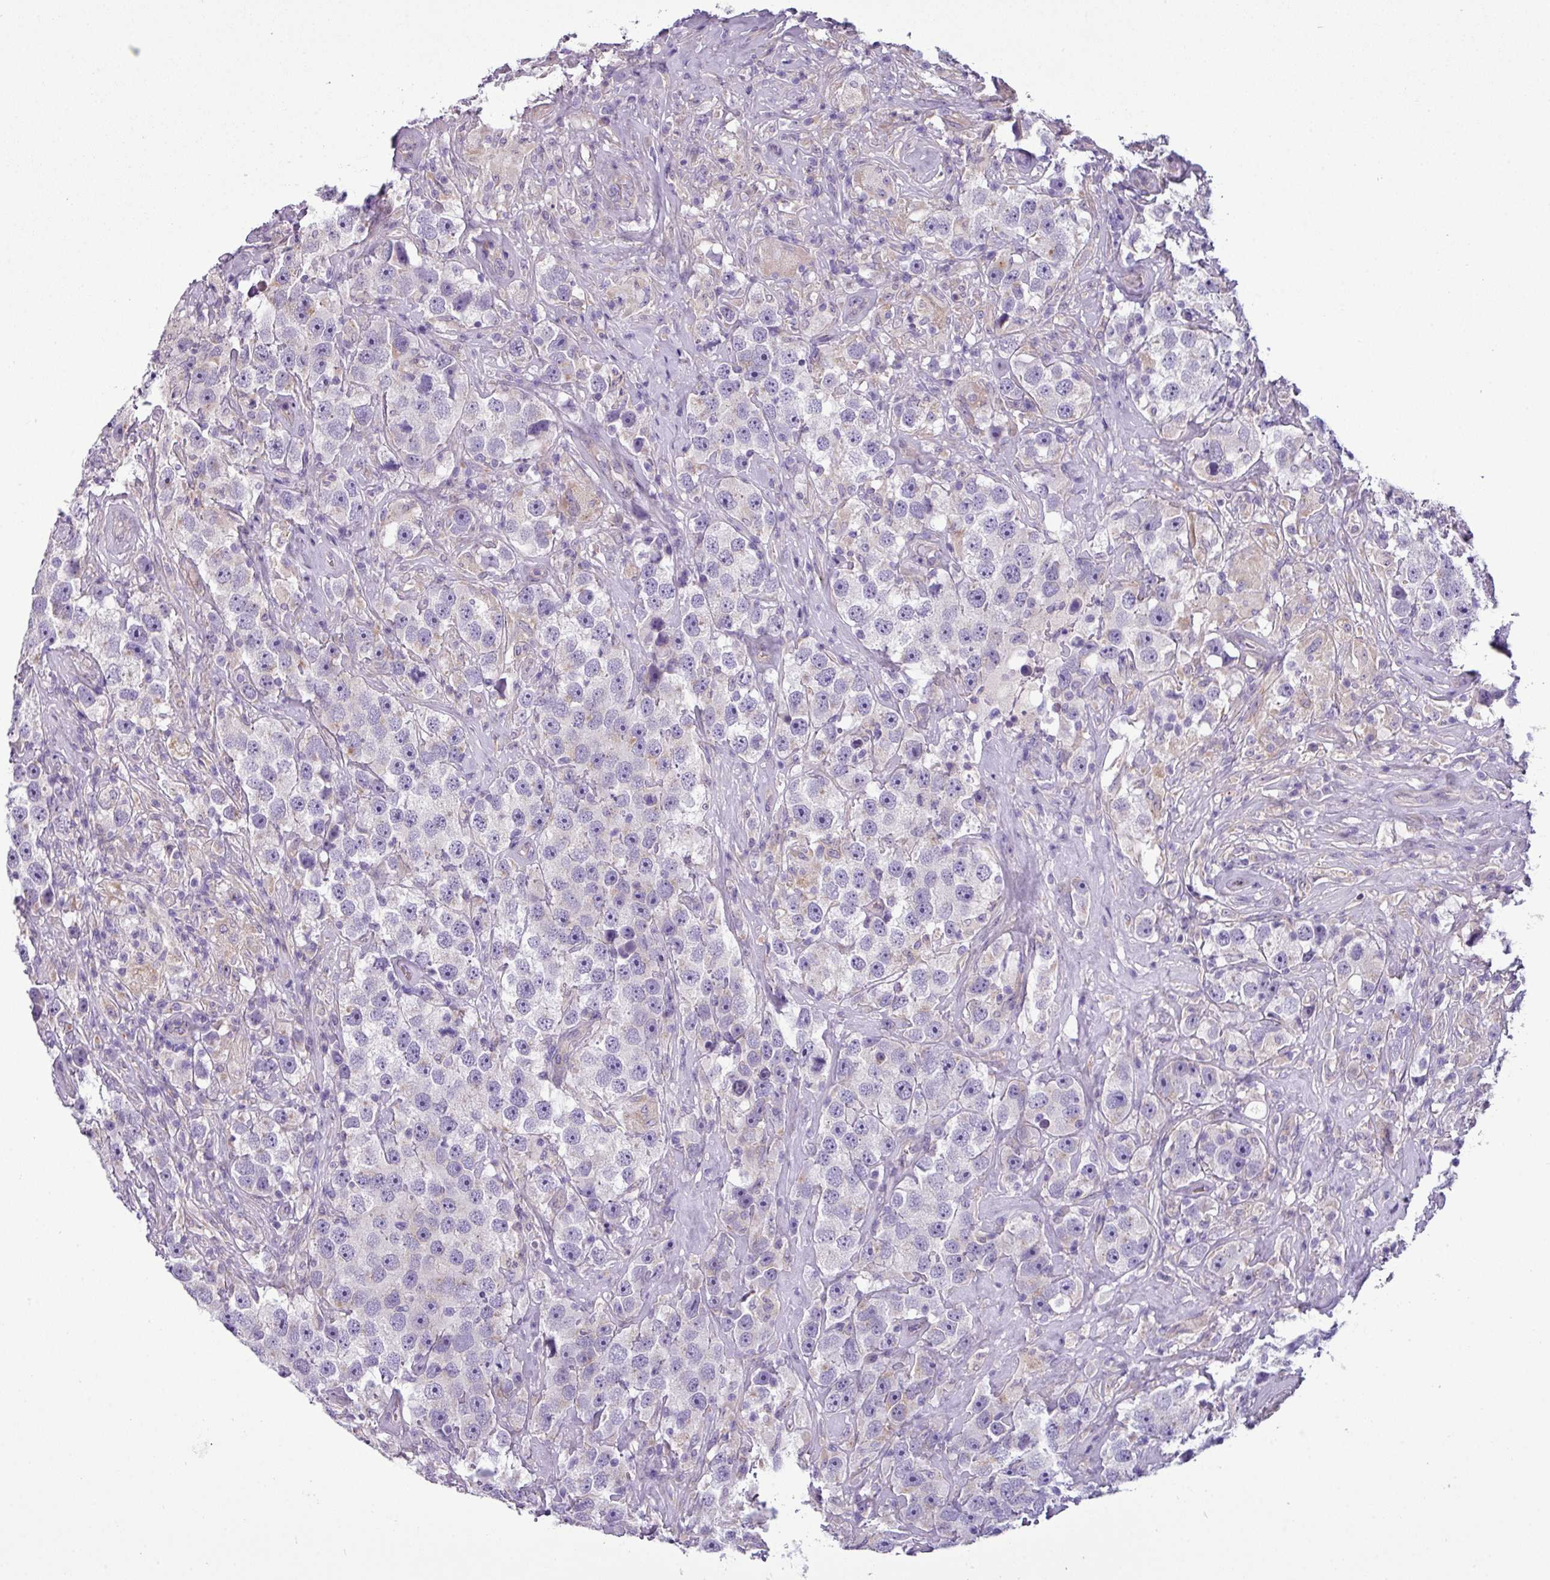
{"staining": {"intensity": "negative", "quantity": "none", "location": "none"}, "tissue": "testis cancer", "cell_type": "Tumor cells", "image_type": "cancer", "snomed": [{"axis": "morphology", "description": "Seminoma, NOS"}, {"axis": "topography", "description": "Testis"}], "caption": "Micrograph shows no protein staining in tumor cells of testis cancer tissue. Nuclei are stained in blue.", "gene": "TOR1AIP2", "patient": {"sex": "male", "age": 49}}